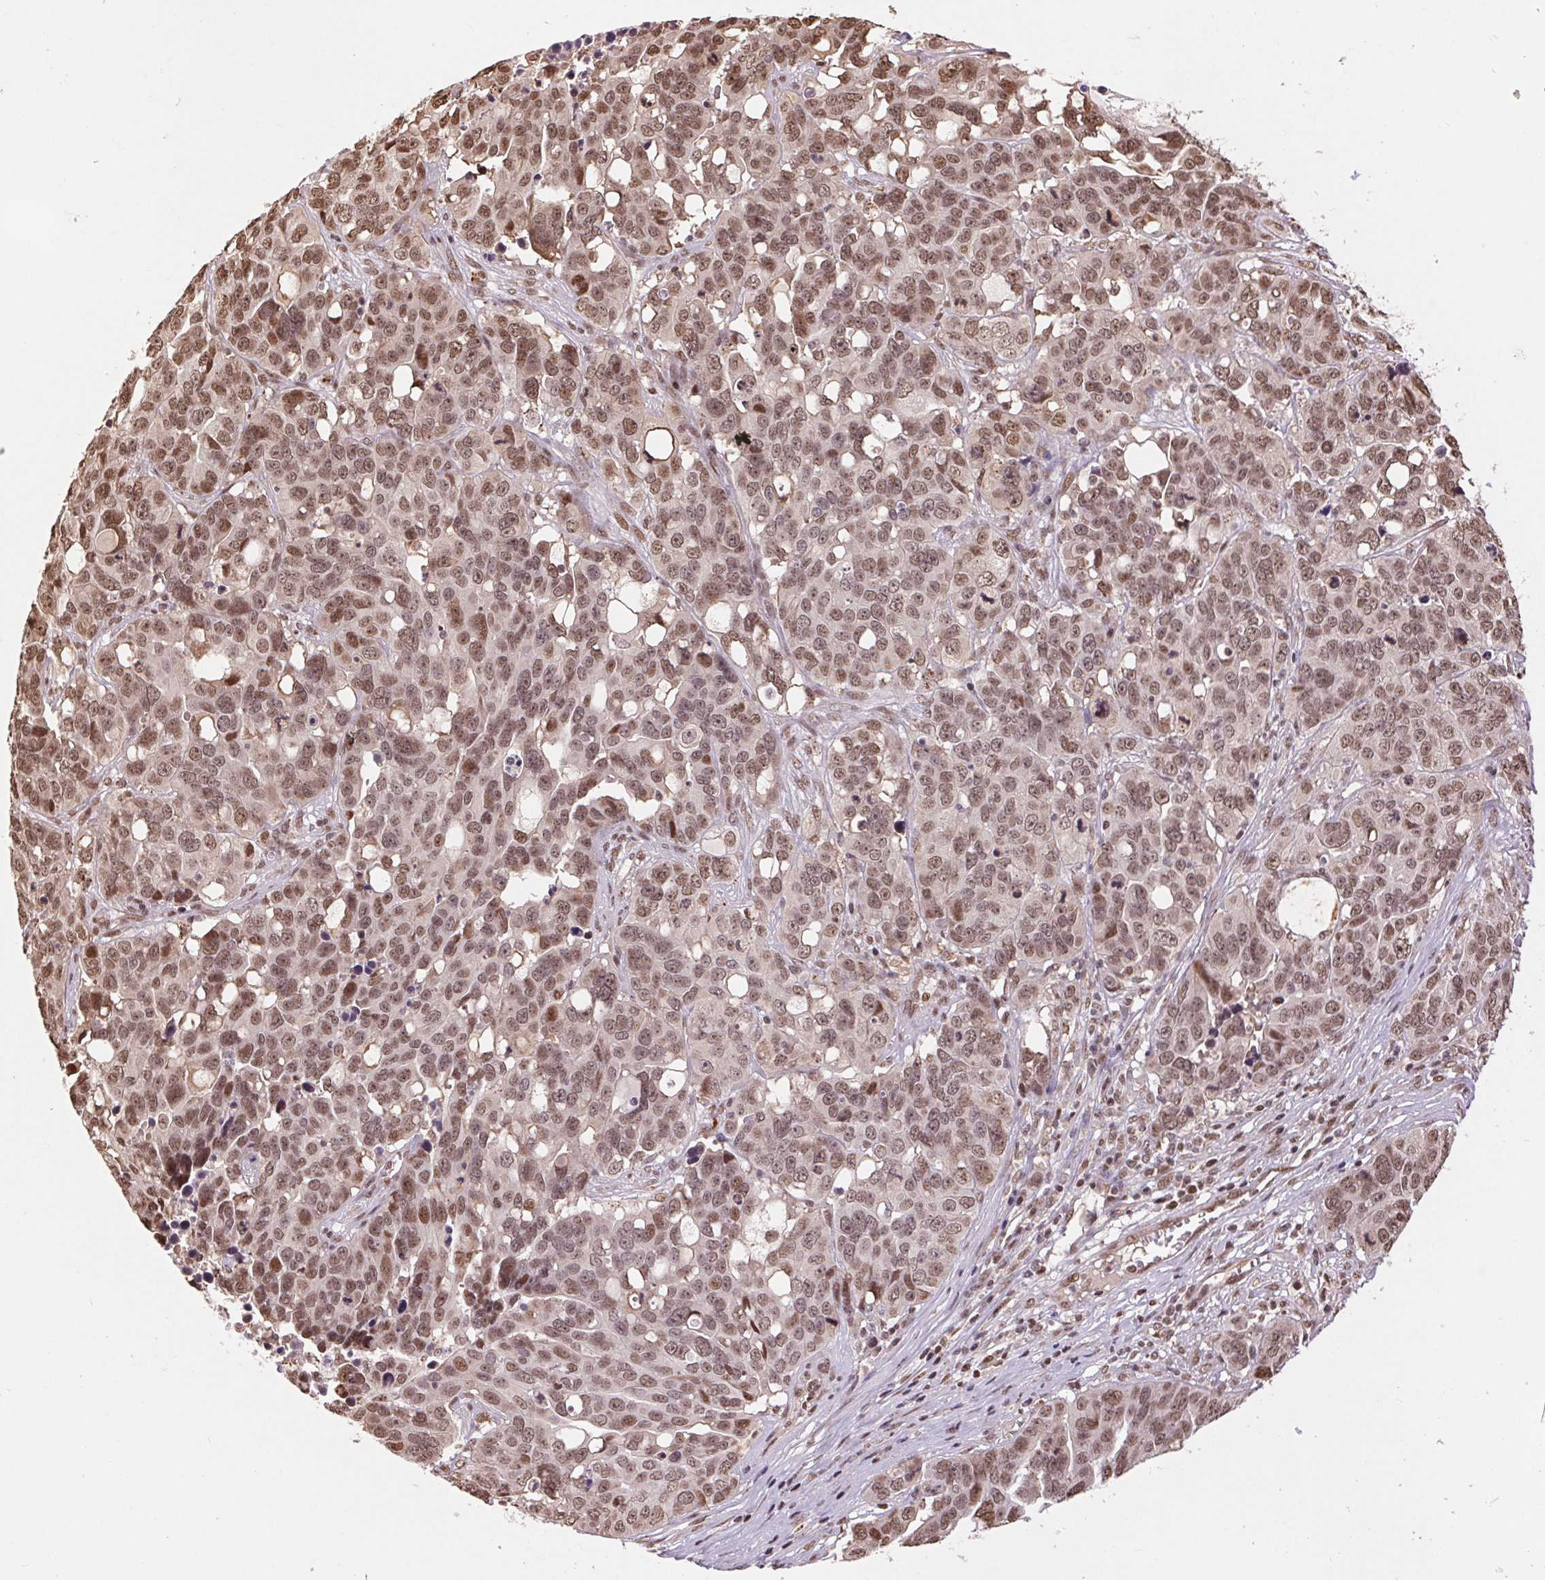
{"staining": {"intensity": "moderate", "quantity": ">75%", "location": "nuclear"}, "tissue": "ovarian cancer", "cell_type": "Tumor cells", "image_type": "cancer", "snomed": [{"axis": "morphology", "description": "Carcinoma, endometroid"}, {"axis": "topography", "description": "Ovary"}], "caption": "Tumor cells display moderate nuclear expression in approximately >75% of cells in ovarian cancer.", "gene": "RAD23A", "patient": {"sex": "female", "age": 78}}